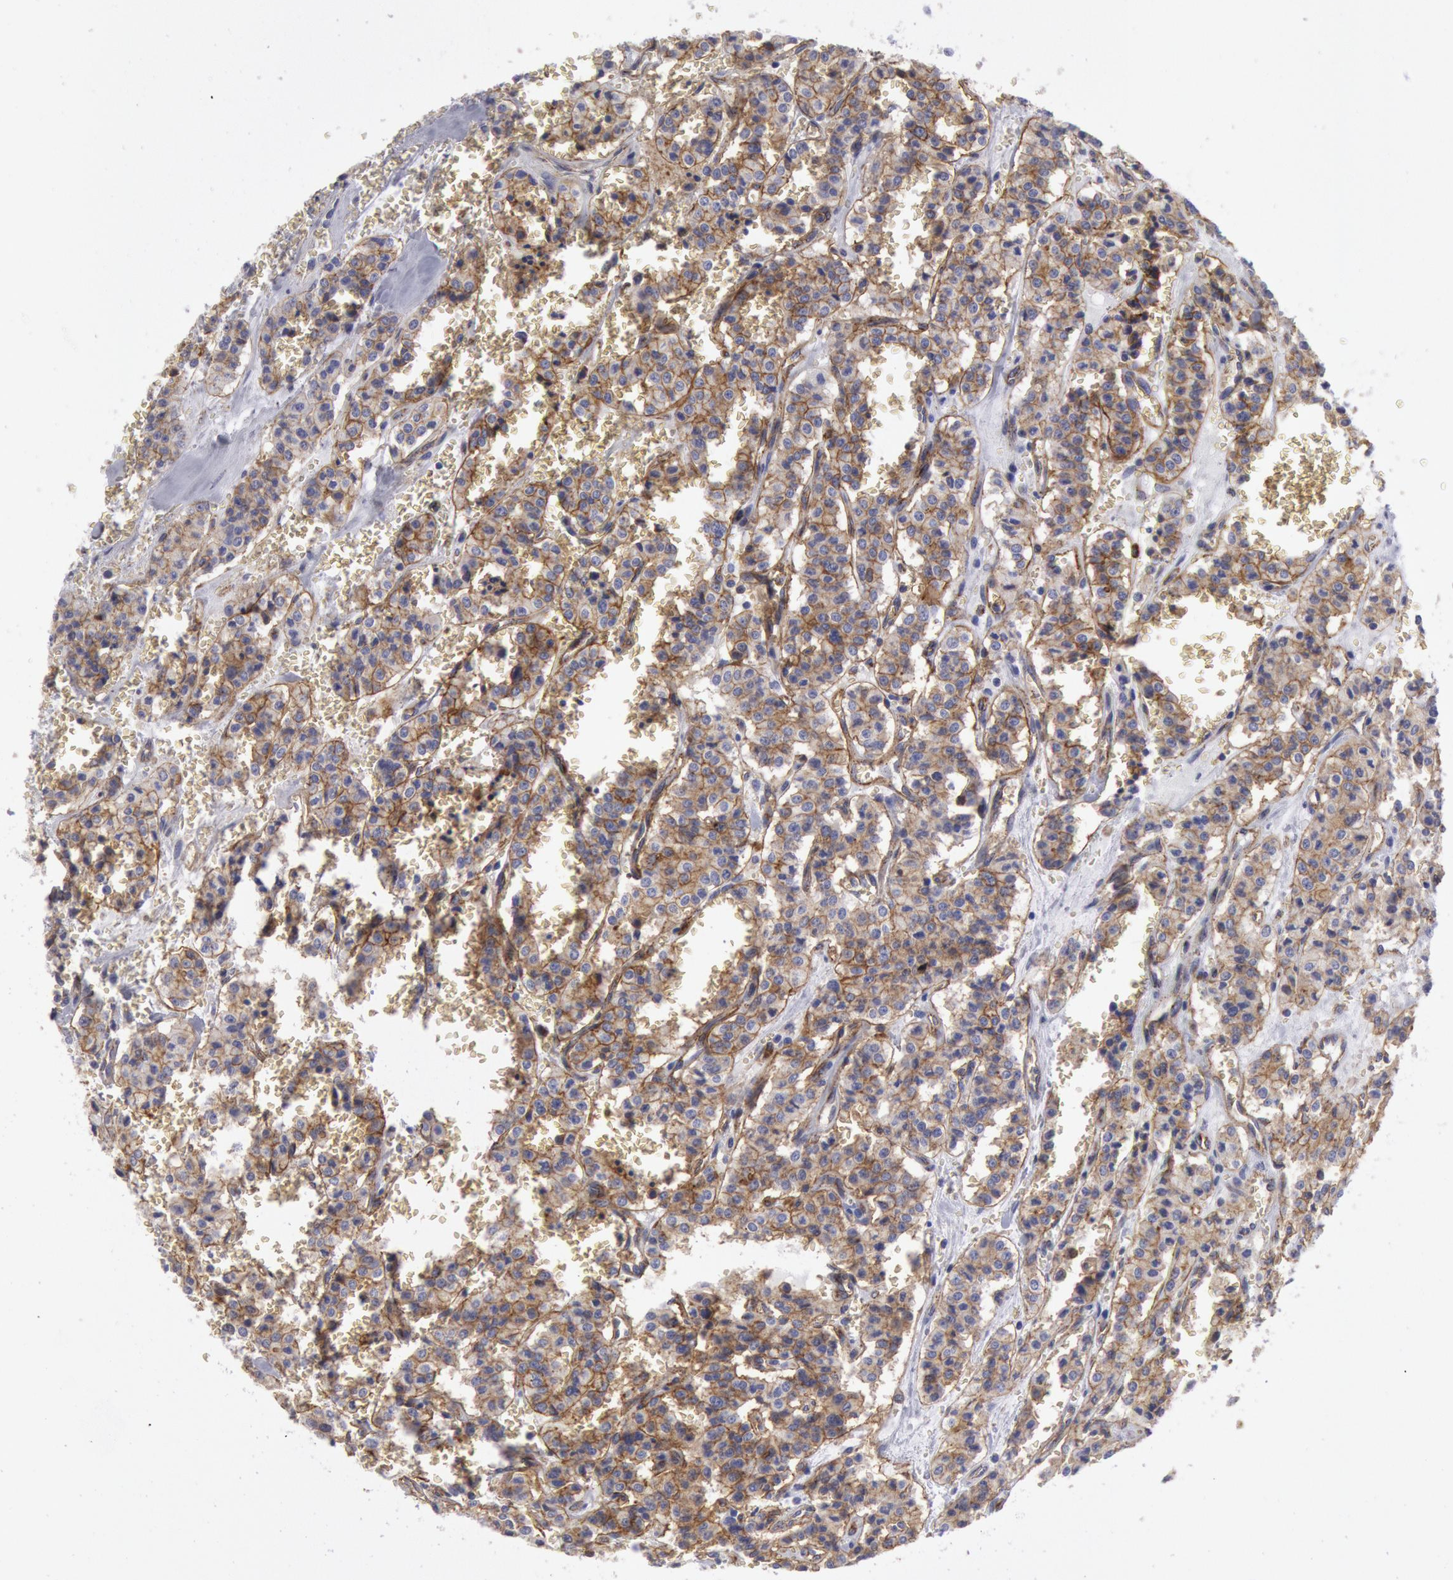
{"staining": {"intensity": "moderate", "quantity": ">75%", "location": "cytoplasmic/membranous"}, "tissue": "carcinoid", "cell_type": "Tumor cells", "image_type": "cancer", "snomed": [{"axis": "morphology", "description": "Carcinoid, malignant, NOS"}, {"axis": "topography", "description": "Bronchus"}], "caption": "Carcinoid was stained to show a protein in brown. There is medium levels of moderate cytoplasmic/membranous staining in about >75% of tumor cells.", "gene": "FLOT1", "patient": {"sex": "male", "age": 55}}